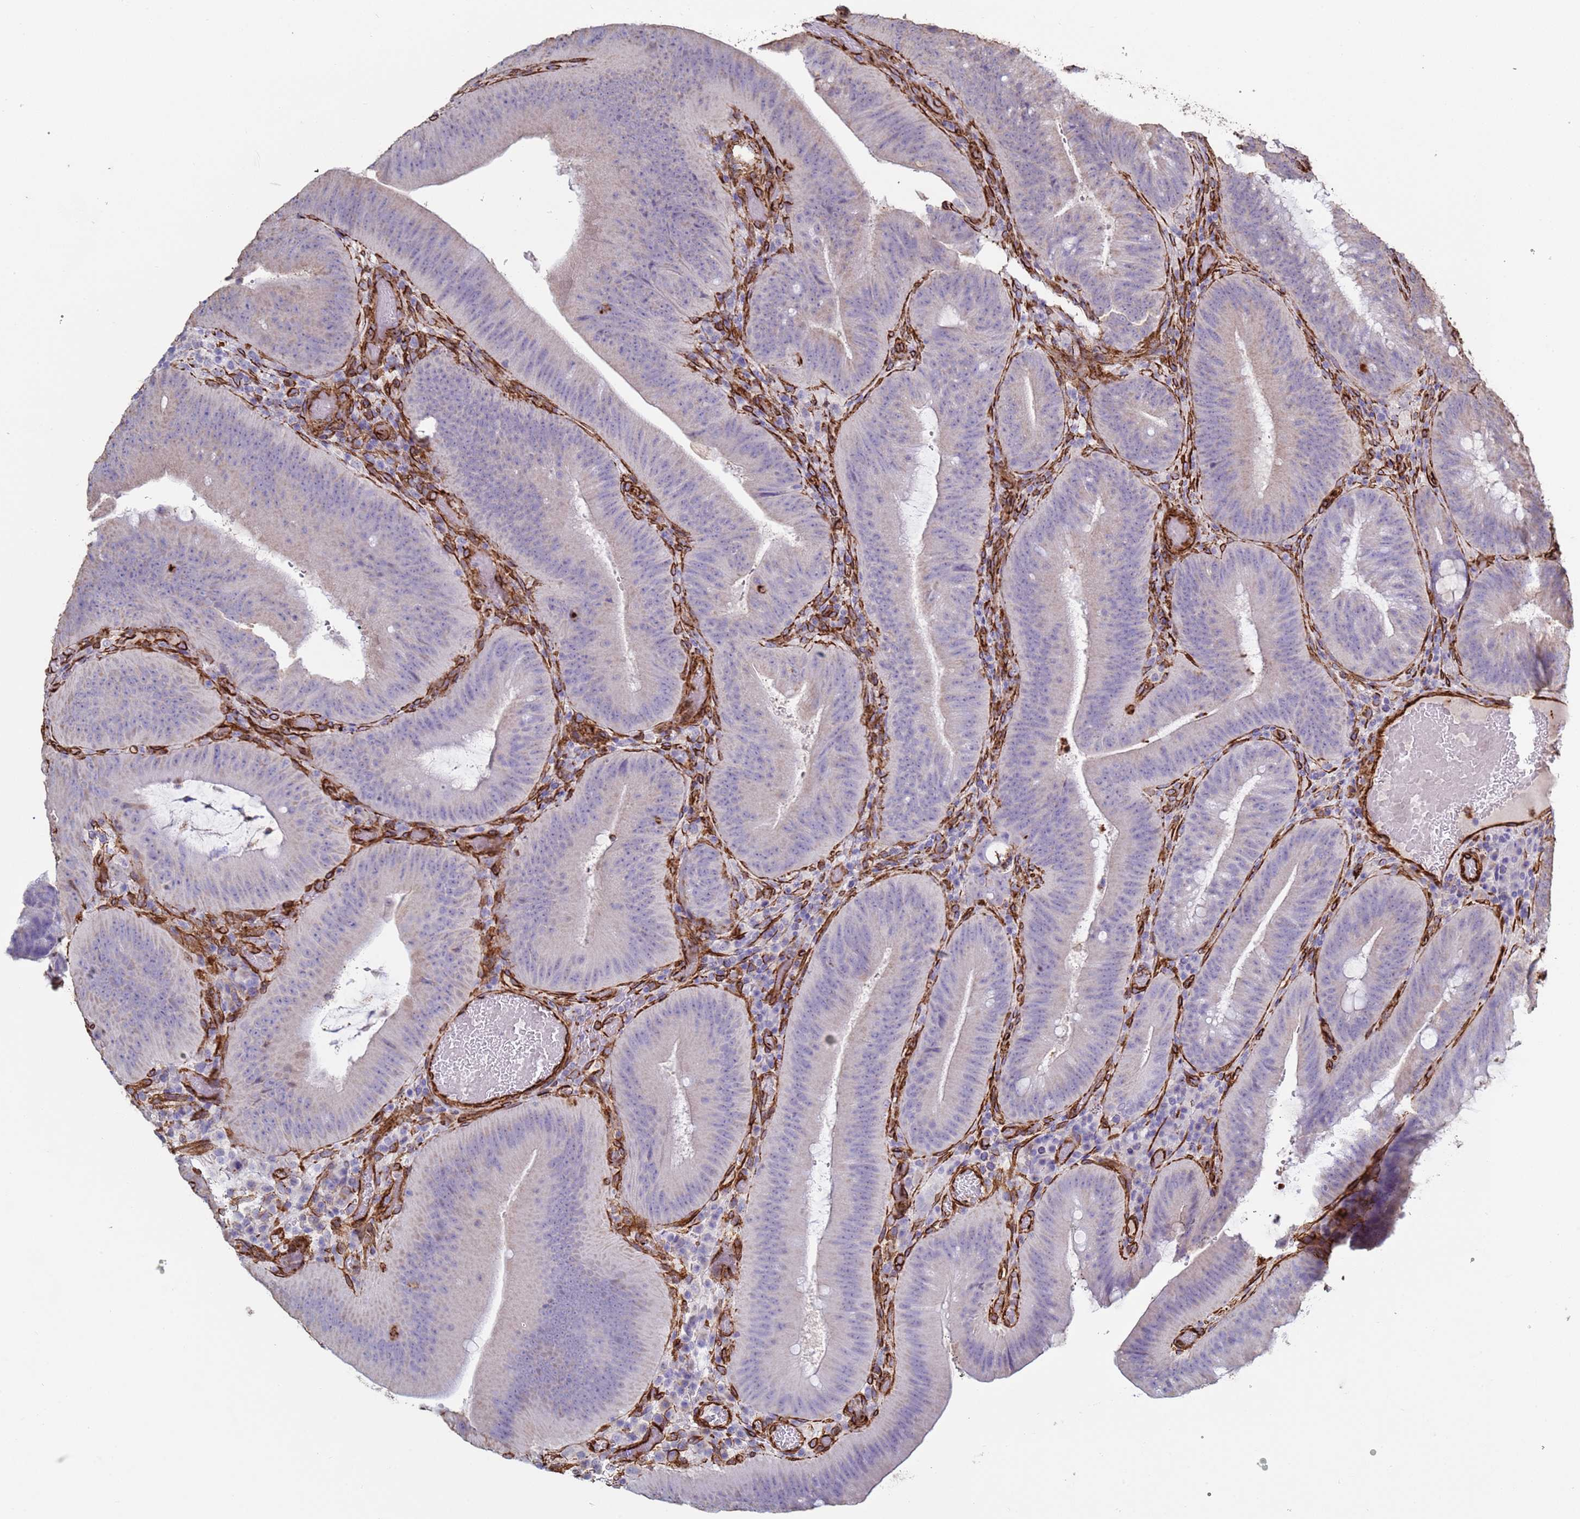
{"staining": {"intensity": "negative", "quantity": "none", "location": "none"}, "tissue": "colorectal cancer", "cell_type": "Tumor cells", "image_type": "cancer", "snomed": [{"axis": "morphology", "description": "Adenocarcinoma, NOS"}, {"axis": "topography", "description": "Colon"}], "caption": "Immunohistochemical staining of human colorectal cancer displays no significant expression in tumor cells.", "gene": "GASK1A", "patient": {"sex": "female", "age": 43}}